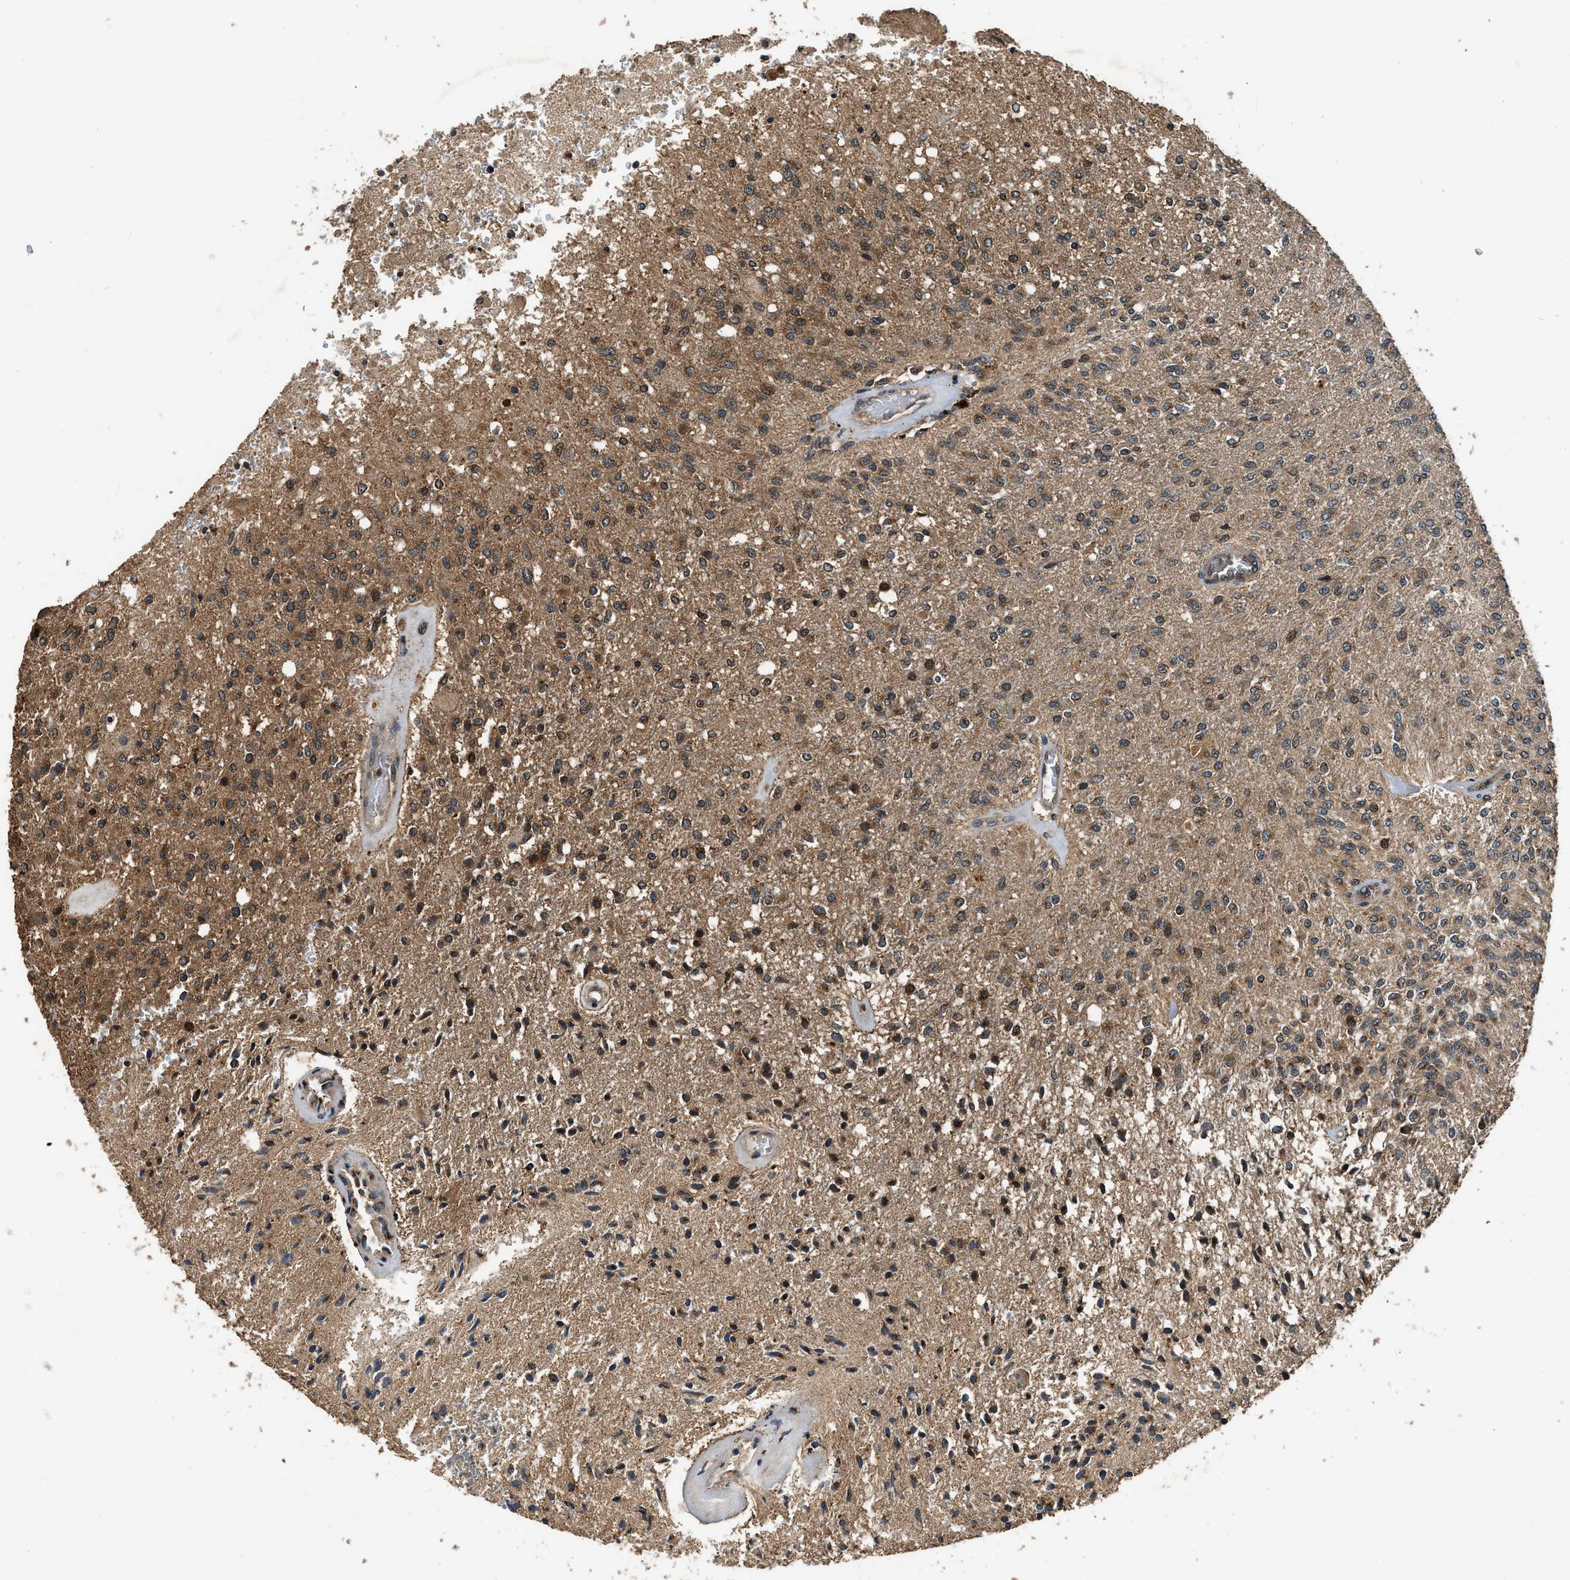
{"staining": {"intensity": "moderate", "quantity": ">75%", "location": "cytoplasmic/membranous"}, "tissue": "glioma", "cell_type": "Tumor cells", "image_type": "cancer", "snomed": [{"axis": "morphology", "description": "Normal tissue, NOS"}, {"axis": "morphology", "description": "Glioma, malignant, High grade"}, {"axis": "topography", "description": "Cerebral cortex"}], "caption": "High-grade glioma (malignant) stained with a protein marker exhibits moderate staining in tumor cells.", "gene": "RPS6KB1", "patient": {"sex": "male", "age": 77}}